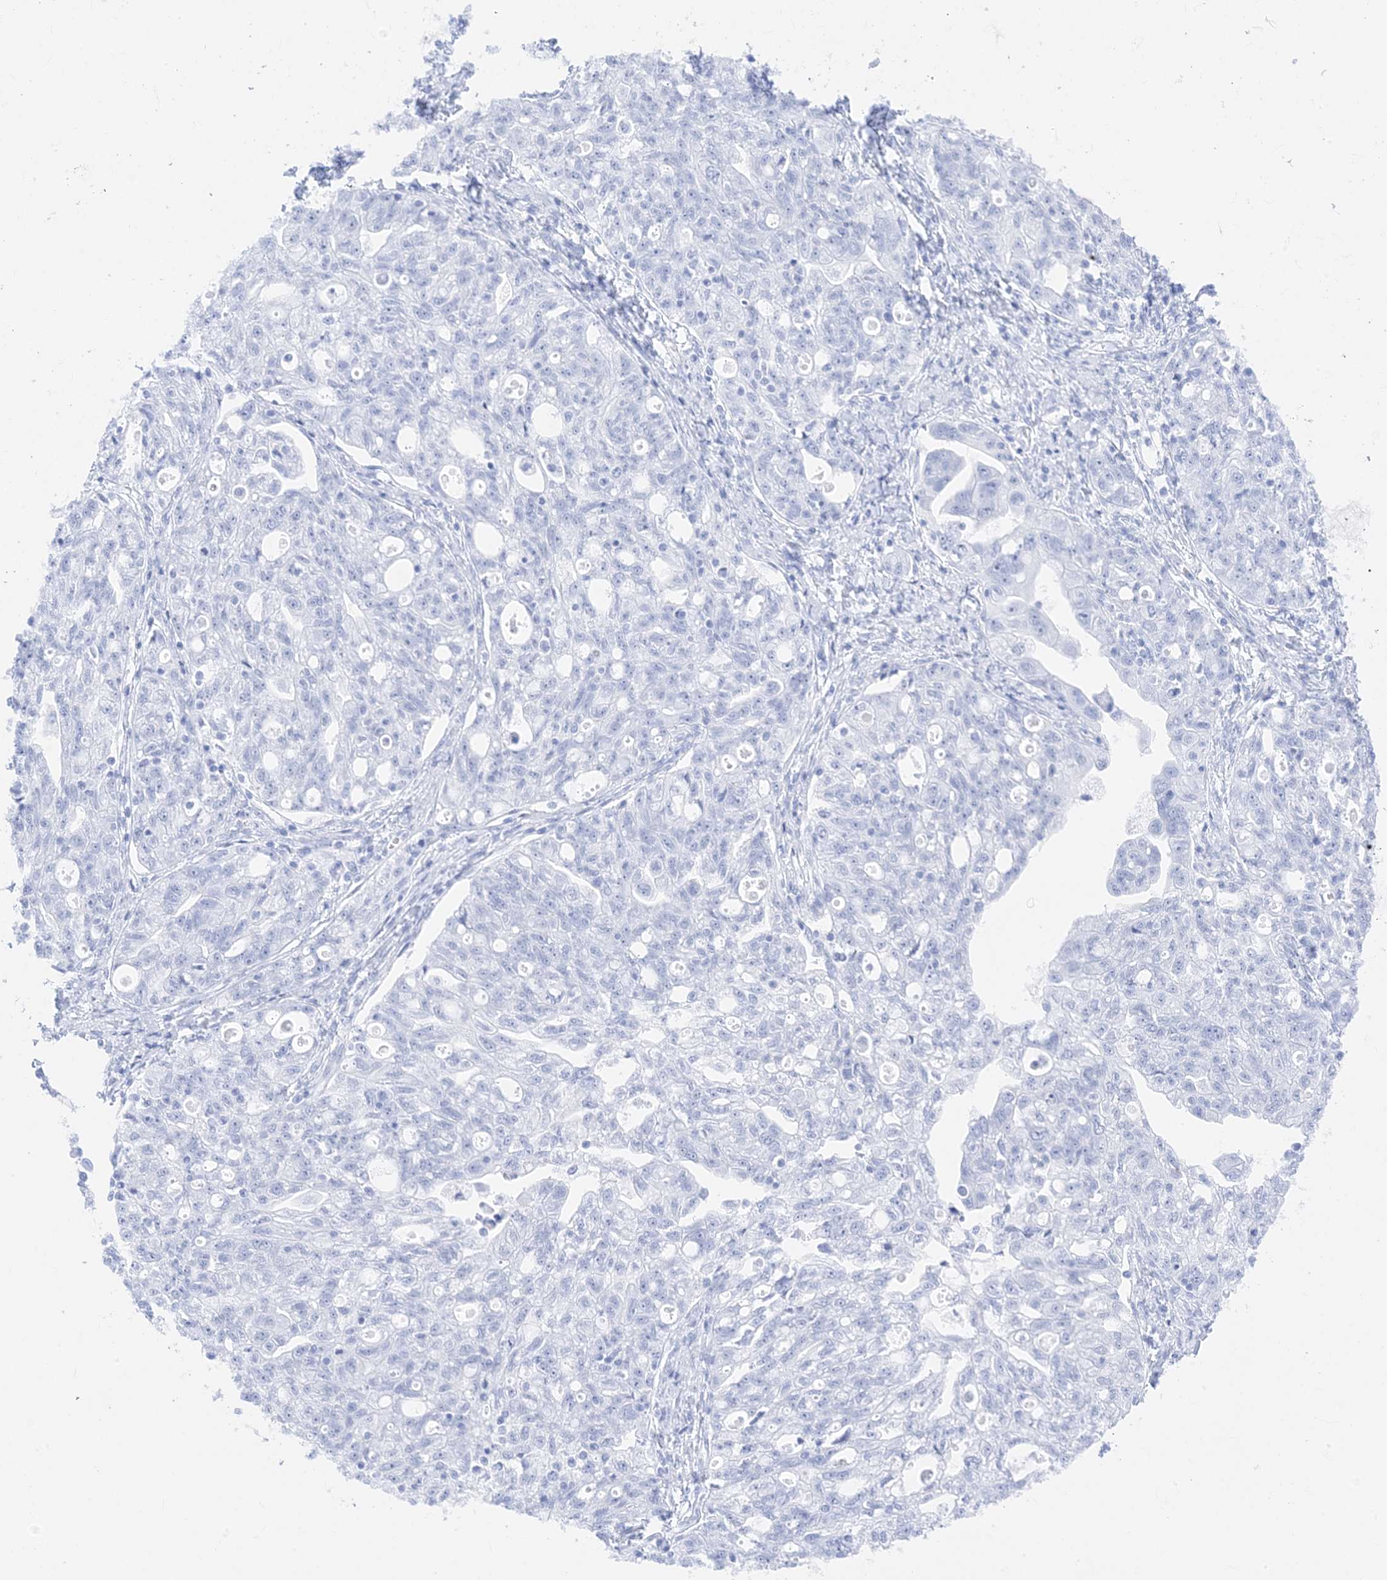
{"staining": {"intensity": "negative", "quantity": "none", "location": "none"}, "tissue": "ovarian cancer", "cell_type": "Tumor cells", "image_type": "cancer", "snomed": [{"axis": "morphology", "description": "Carcinoma, NOS"}, {"axis": "morphology", "description": "Cystadenocarcinoma, serous, NOS"}, {"axis": "topography", "description": "Ovary"}], "caption": "IHC micrograph of neoplastic tissue: ovarian cancer (carcinoma) stained with DAB (3,3'-diaminobenzidine) shows no significant protein positivity in tumor cells.", "gene": "MUC17", "patient": {"sex": "female", "age": 69}}